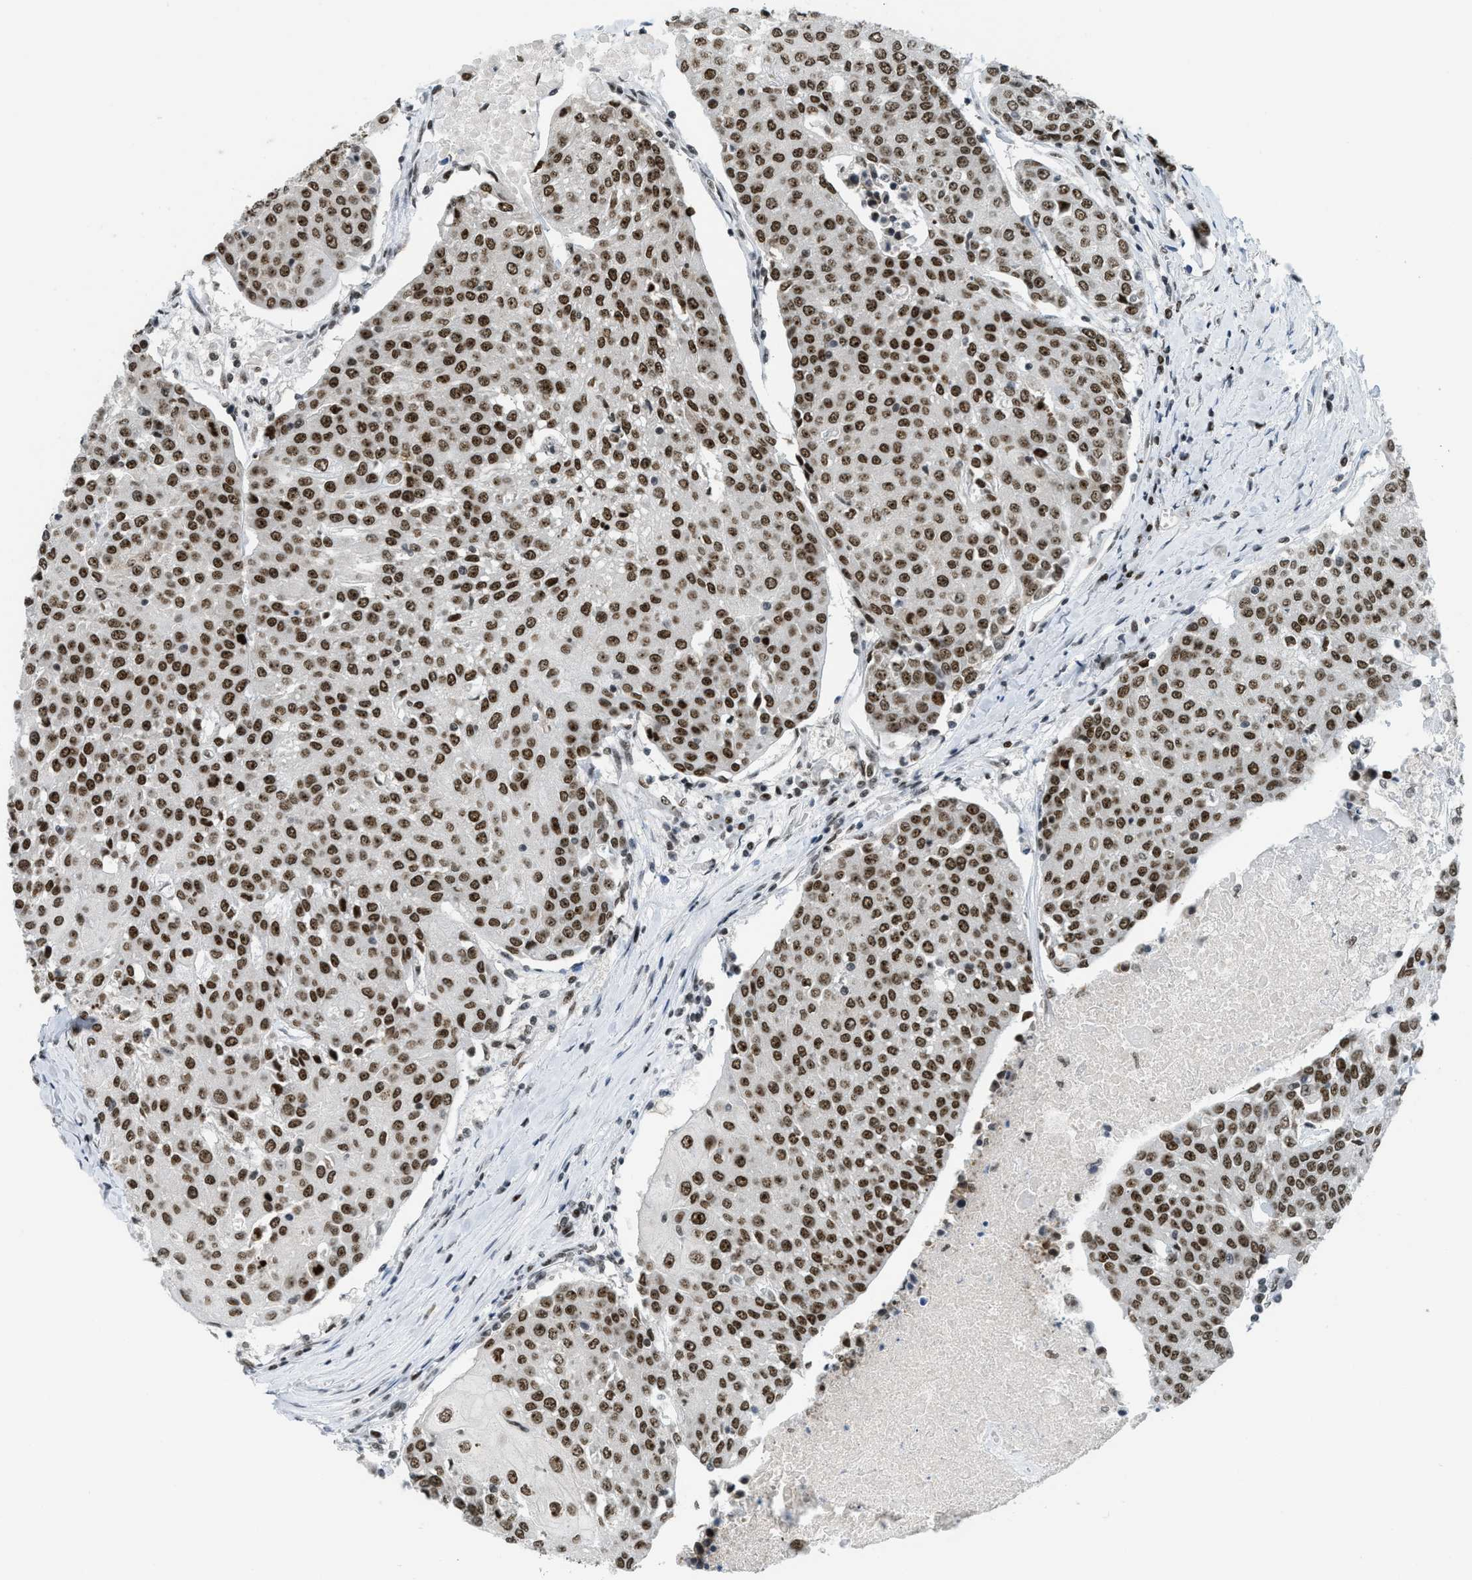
{"staining": {"intensity": "strong", "quantity": ">75%", "location": "nuclear"}, "tissue": "urothelial cancer", "cell_type": "Tumor cells", "image_type": "cancer", "snomed": [{"axis": "morphology", "description": "Urothelial carcinoma, High grade"}, {"axis": "topography", "description": "Urinary bladder"}], "caption": "Protein expression analysis of urothelial cancer shows strong nuclear positivity in about >75% of tumor cells.", "gene": "URB1", "patient": {"sex": "female", "age": 85}}